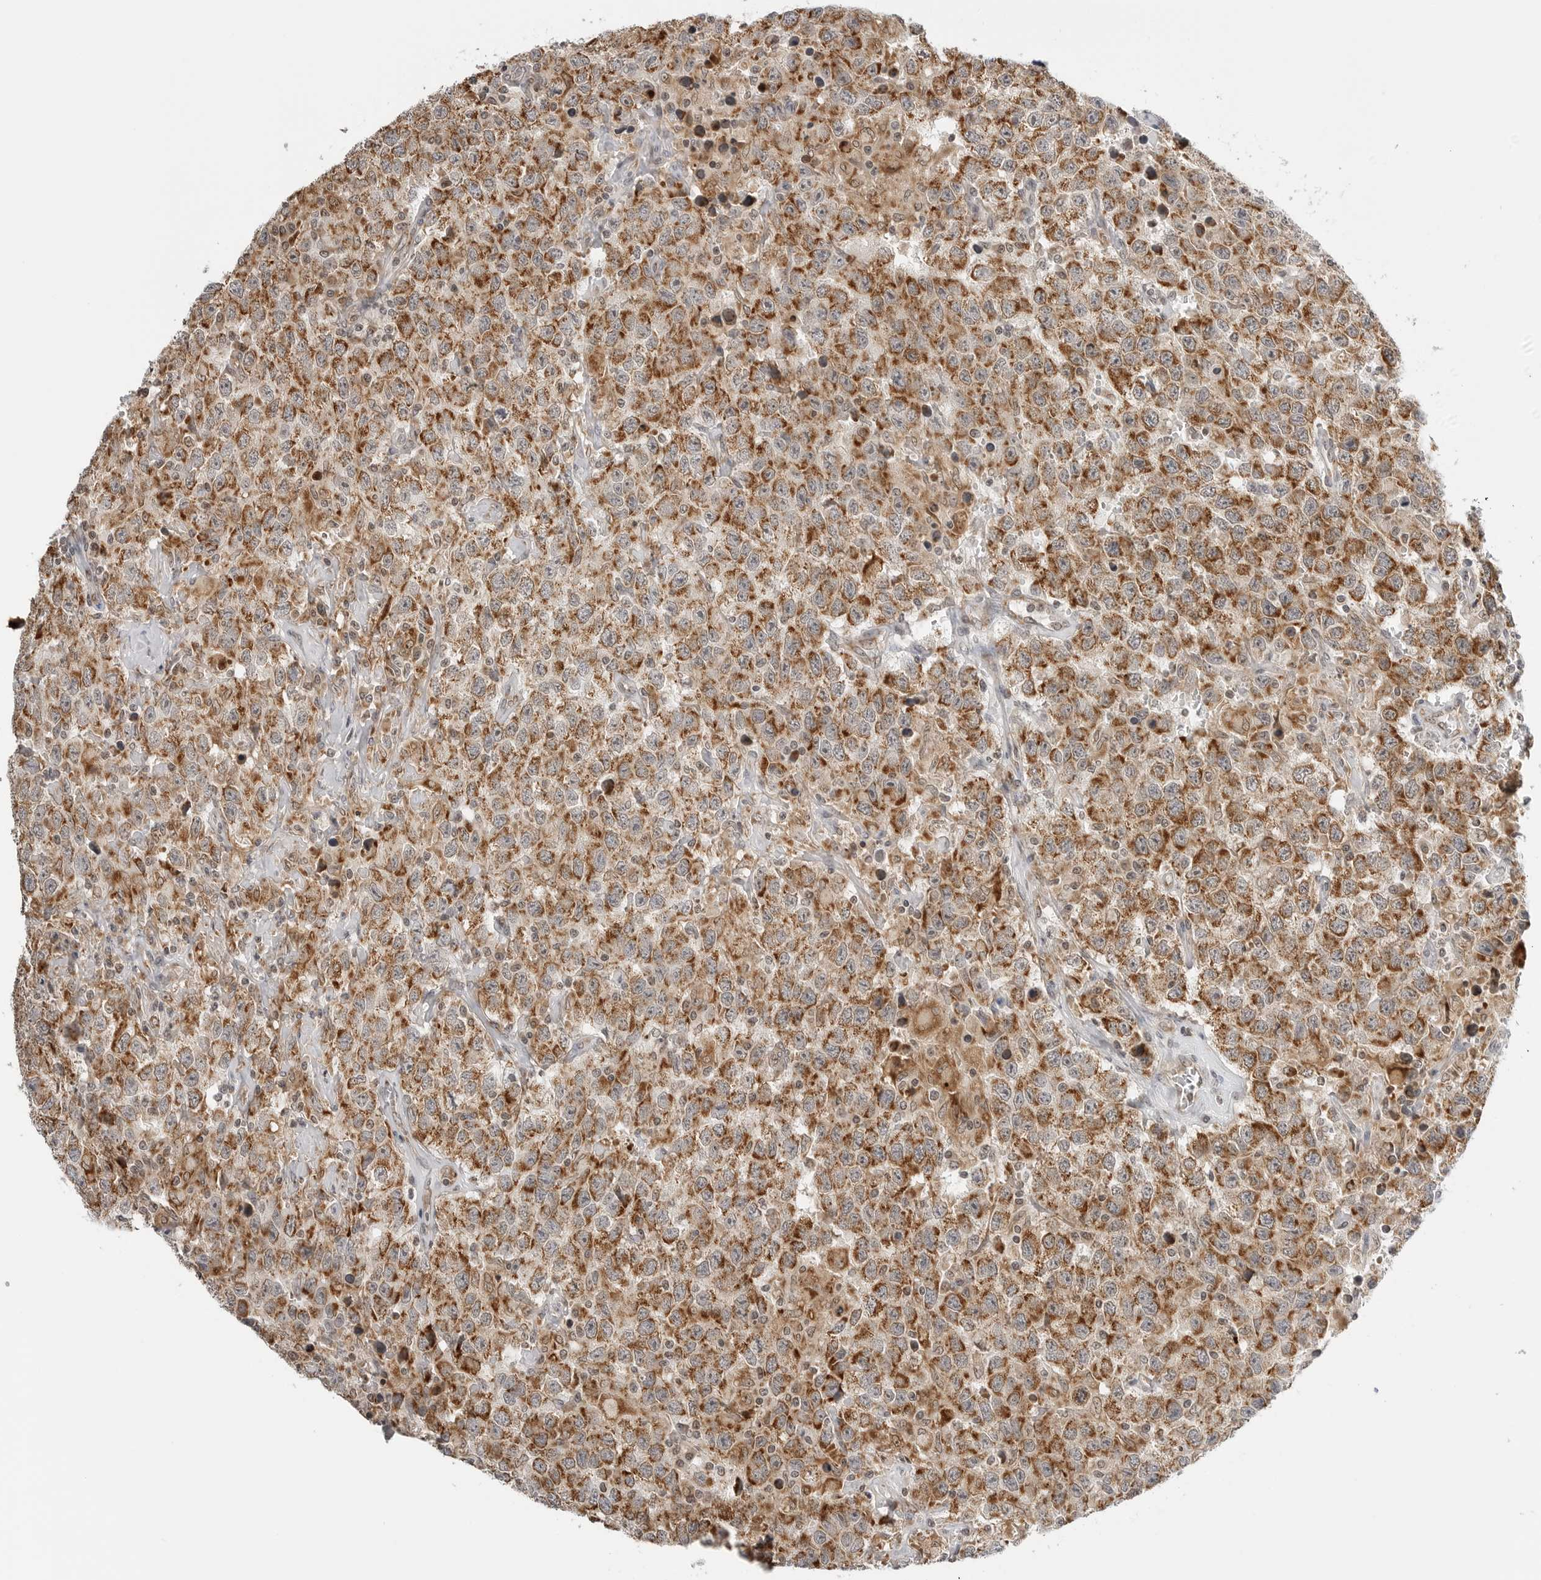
{"staining": {"intensity": "moderate", "quantity": ">75%", "location": "cytoplasmic/membranous"}, "tissue": "testis cancer", "cell_type": "Tumor cells", "image_type": "cancer", "snomed": [{"axis": "morphology", "description": "Seminoma, NOS"}, {"axis": "topography", "description": "Testis"}], "caption": "Human testis cancer (seminoma) stained with a brown dye shows moderate cytoplasmic/membranous positive staining in about >75% of tumor cells.", "gene": "PEX2", "patient": {"sex": "male", "age": 41}}